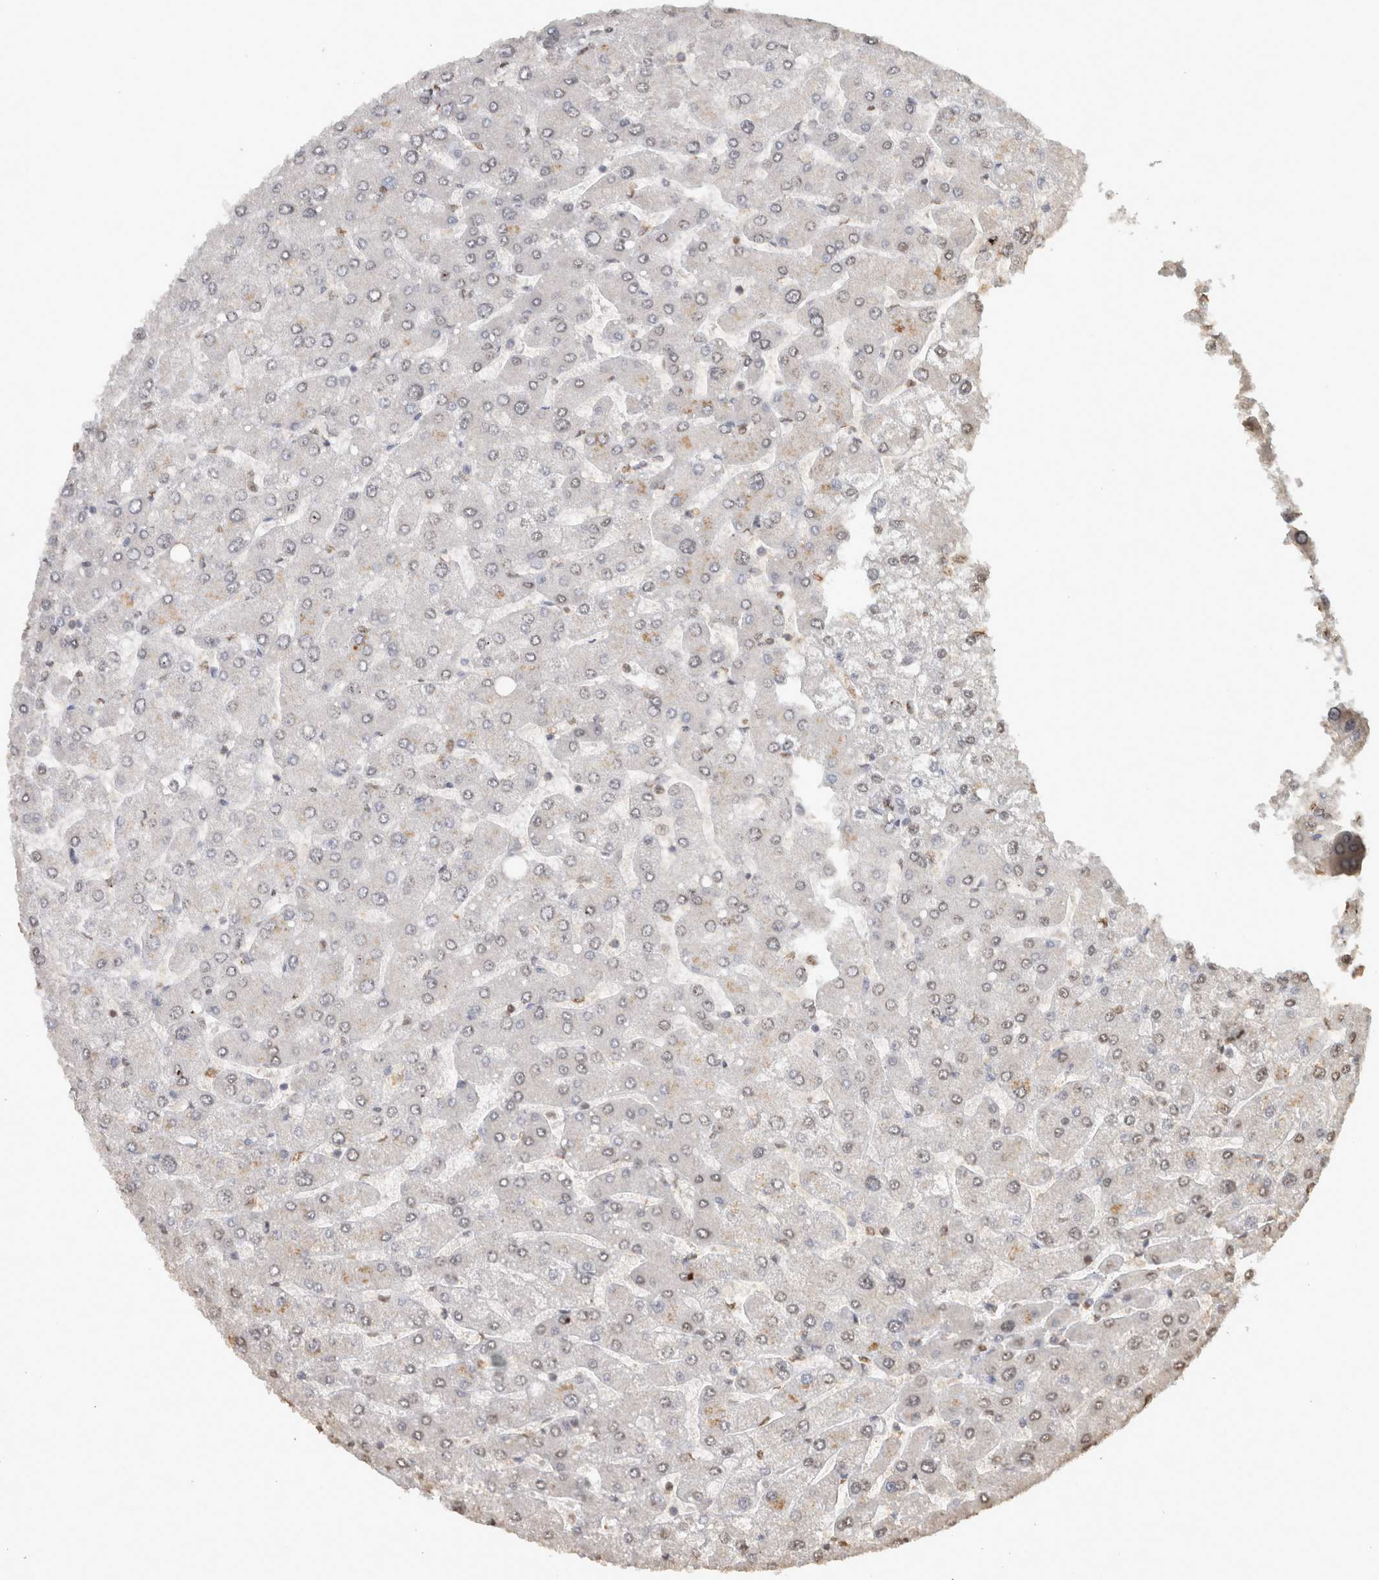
{"staining": {"intensity": "moderate", "quantity": "25%-75%", "location": "nuclear"}, "tissue": "liver", "cell_type": "Cholangiocytes", "image_type": "normal", "snomed": [{"axis": "morphology", "description": "Normal tissue, NOS"}, {"axis": "topography", "description": "Liver"}], "caption": "This photomicrograph shows immunohistochemistry (IHC) staining of unremarkable liver, with medium moderate nuclear expression in about 25%-75% of cholangiocytes.", "gene": "HAND2", "patient": {"sex": "male", "age": 55}}